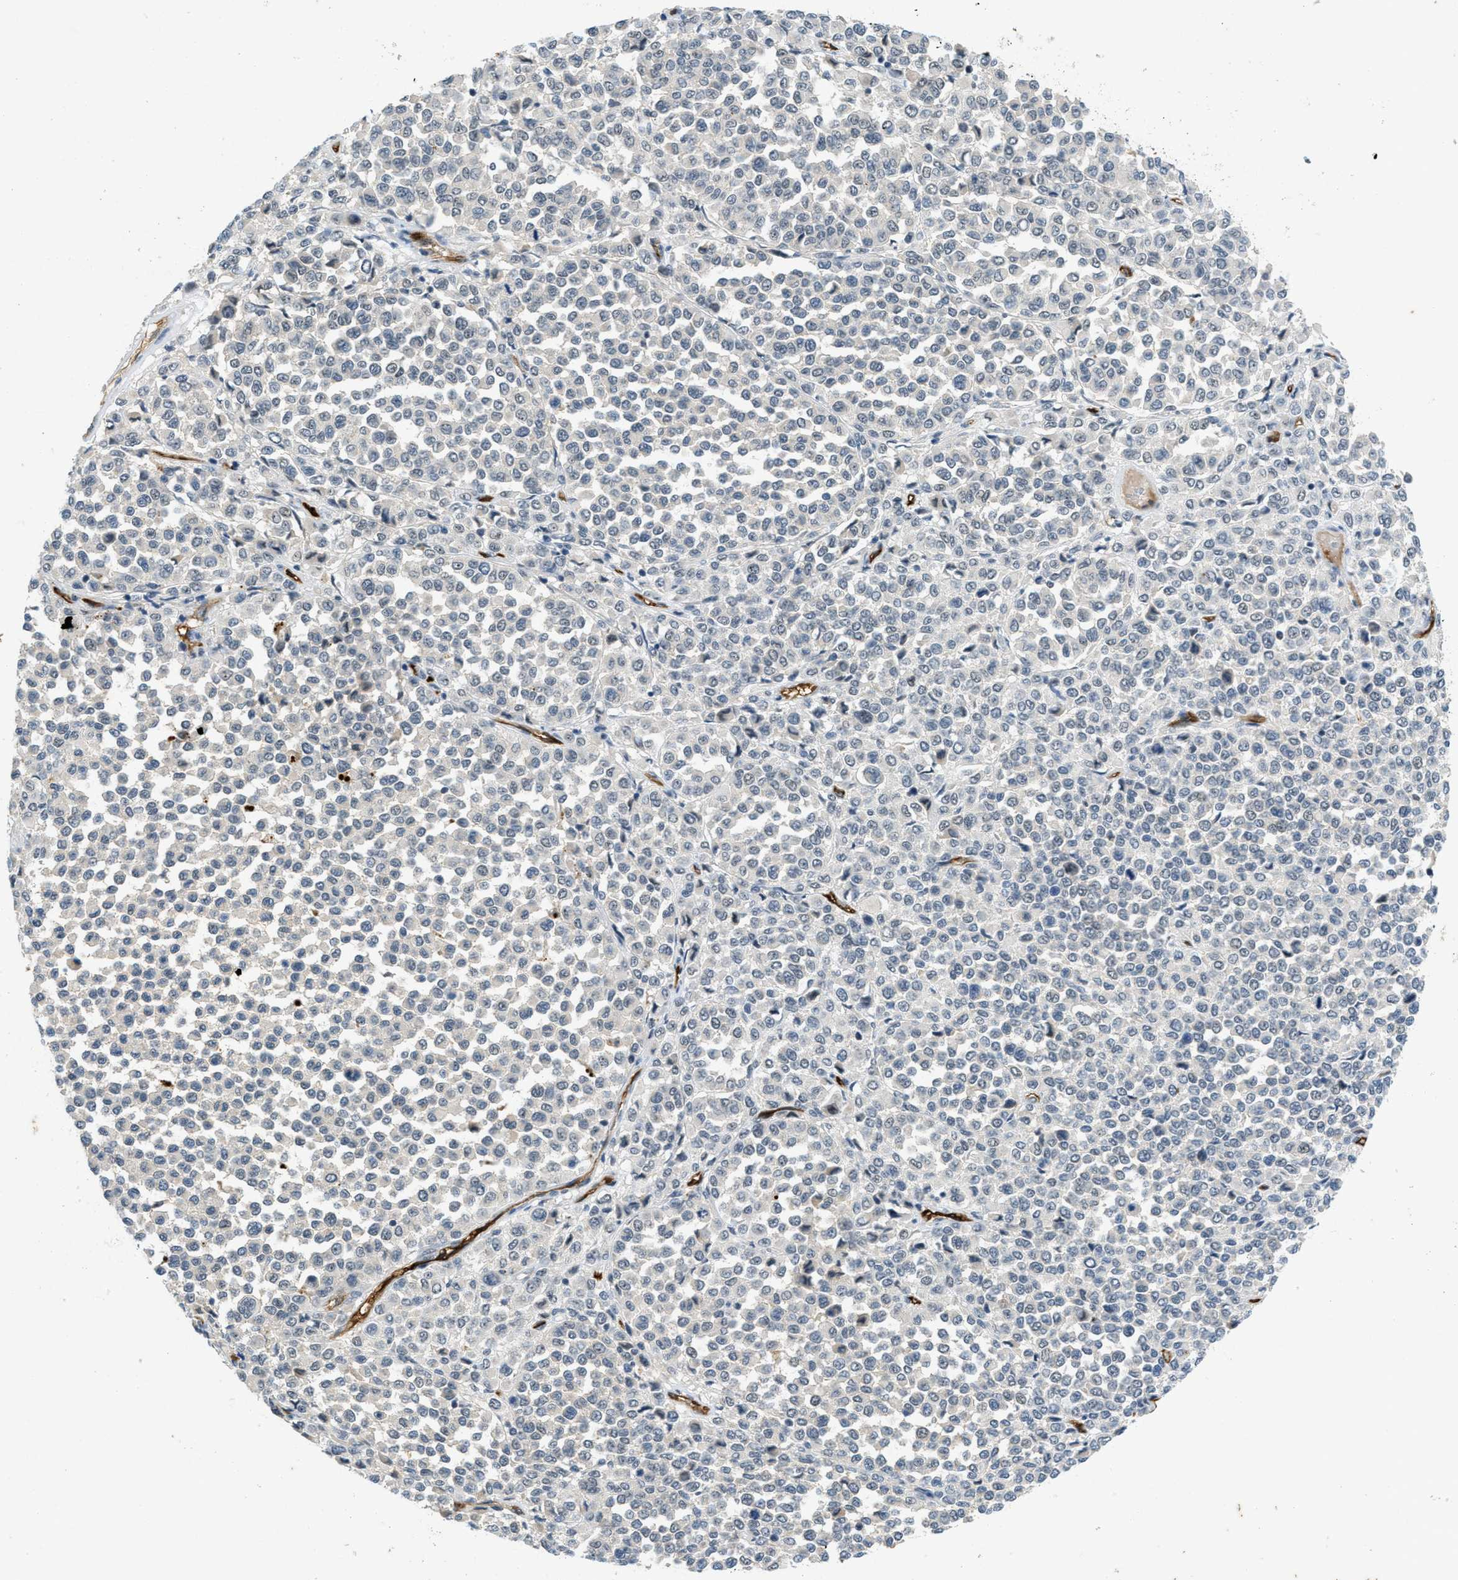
{"staining": {"intensity": "negative", "quantity": "none", "location": "none"}, "tissue": "melanoma", "cell_type": "Tumor cells", "image_type": "cancer", "snomed": [{"axis": "morphology", "description": "Malignant melanoma, Metastatic site"}, {"axis": "topography", "description": "Pancreas"}], "caption": "Tumor cells show no significant protein staining in malignant melanoma (metastatic site).", "gene": "SLCO2A1", "patient": {"sex": "female", "age": 30}}